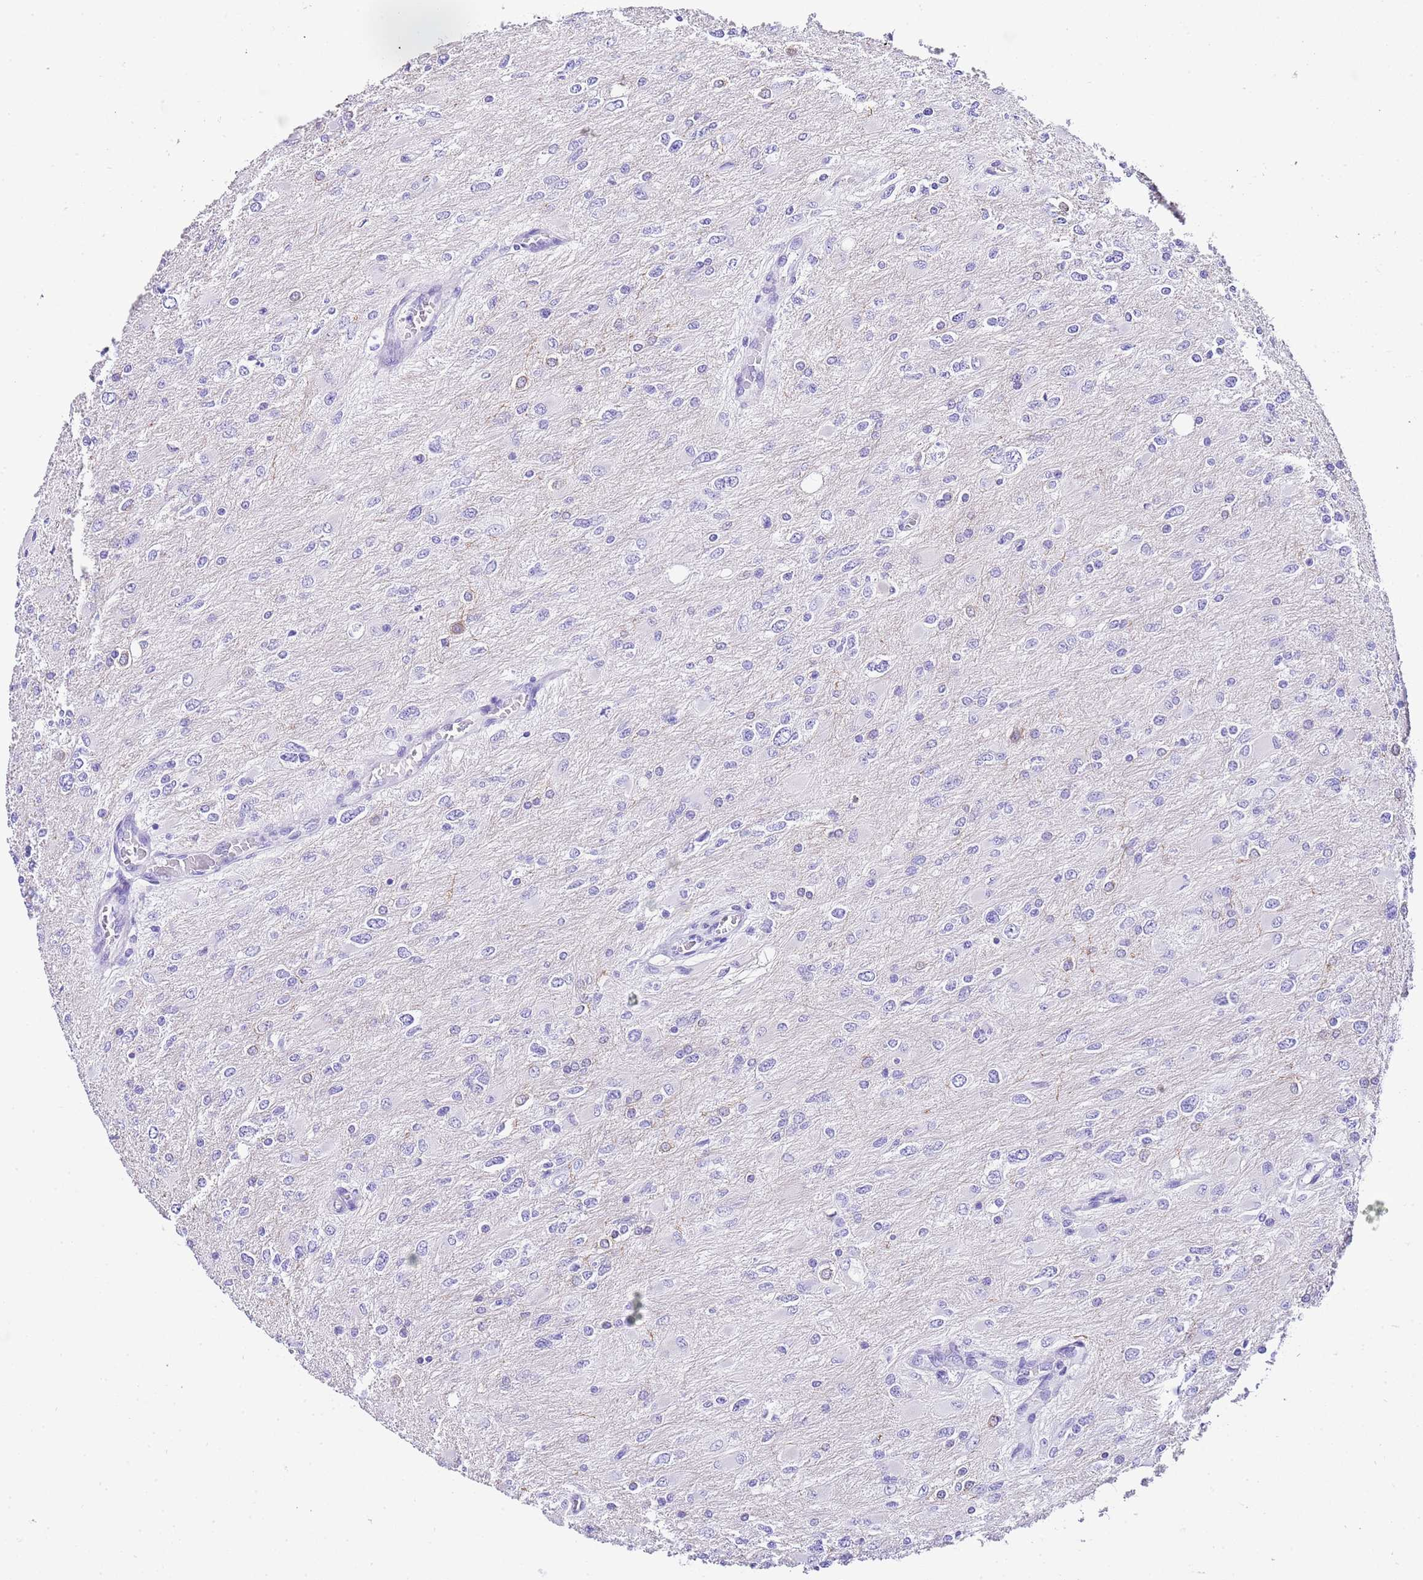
{"staining": {"intensity": "negative", "quantity": "none", "location": "none"}, "tissue": "glioma", "cell_type": "Tumor cells", "image_type": "cancer", "snomed": [{"axis": "morphology", "description": "Glioma, malignant, High grade"}, {"axis": "topography", "description": "Cerebral cortex"}], "caption": "A high-resolution micrograph shows immunohistochemistry (IHC) staining of glioma, which reveals no significant staining in tumor cells. (IHC, brightfield microscopy, high magnification).", "gene": "KCNC1", "patient": {"sex": "female", "age": 36}}